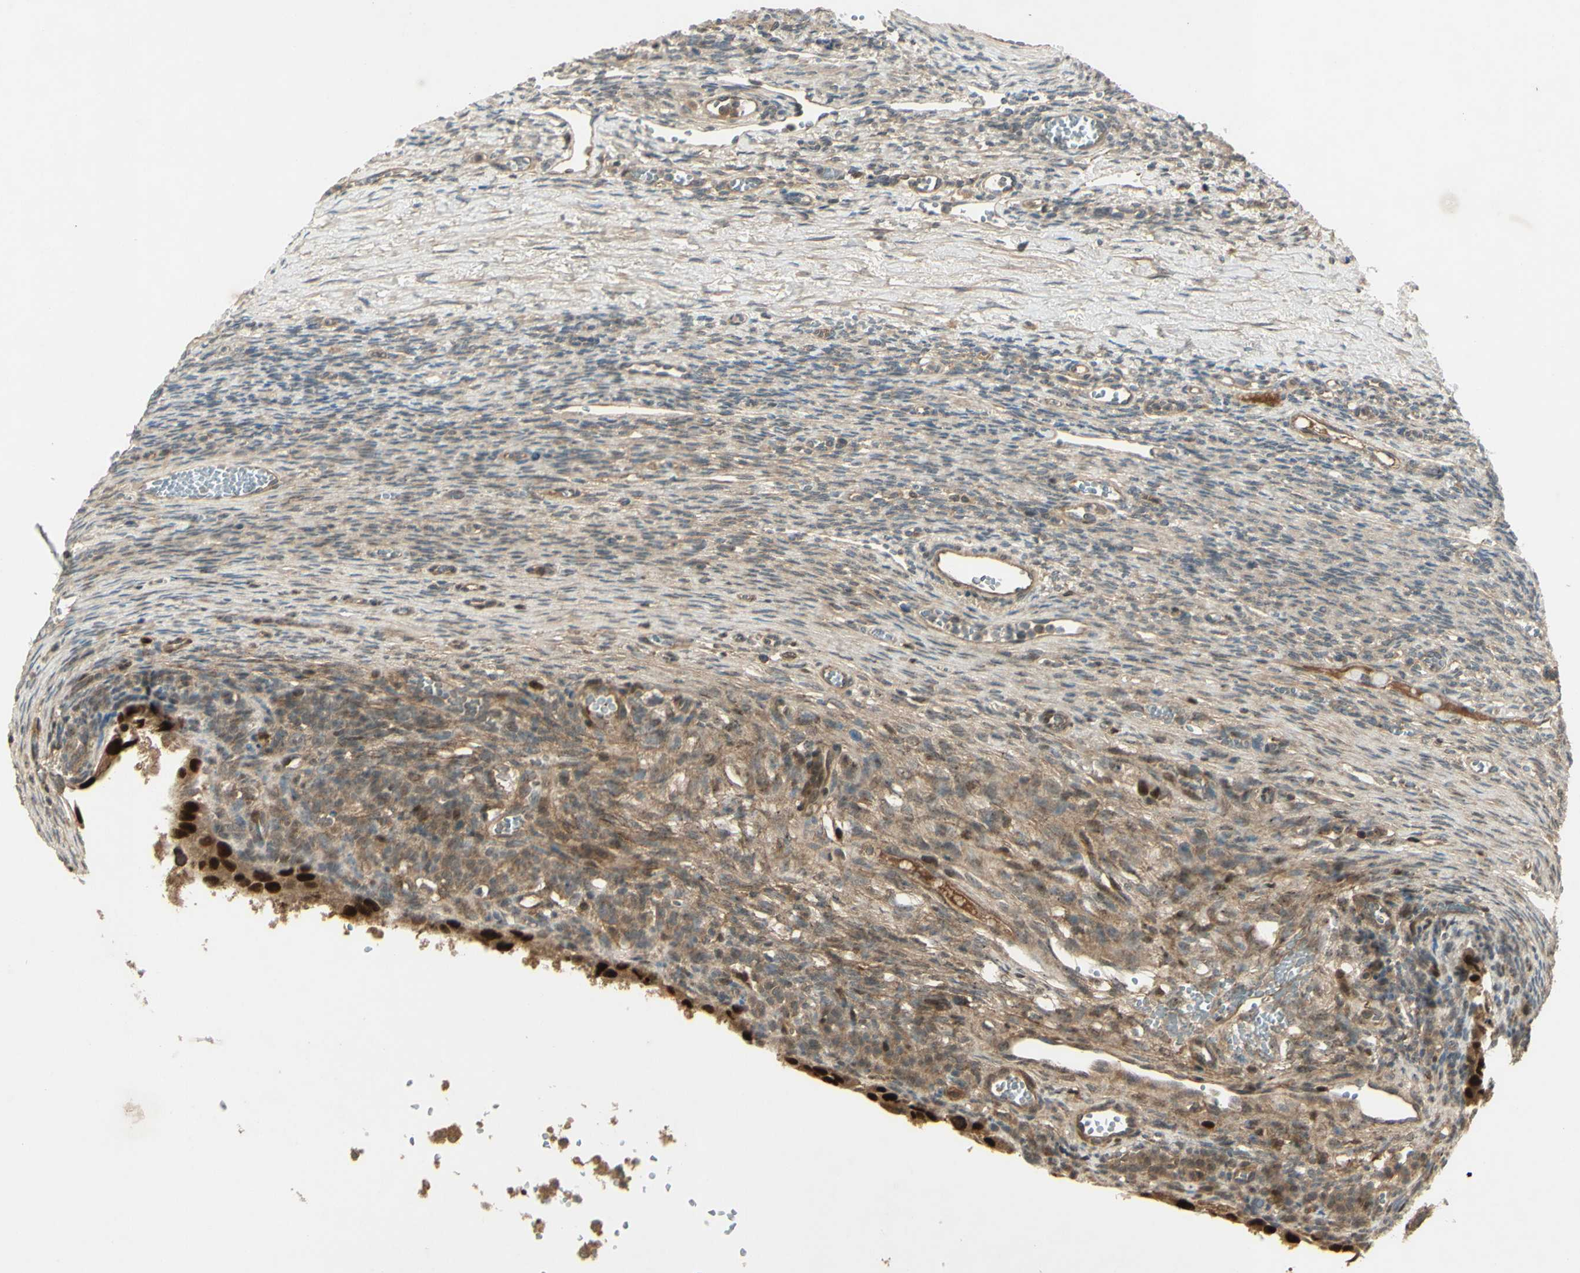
{"staining": {"intensity": "weak", "quantity": "25%-75%", "location": "cytoplasmic/membranous"}, "tissue": "ovary", "cell_type": "Ovarian stroma cells", "image_type": "normal", "snomed": [{"axis": "morphology", "description": "Normal tissue, NOS"}, {"axis": "topography", "description": "Ovary"}], "caption": "Immunohistochemical staining of benign human ovary shows low levels of weak cytoplasmic/membranous positivity in approximately 25%-75% of ovarian stroma cells.", "gene": "RAD18", "patient": {"sex": "female", "age": 33}}